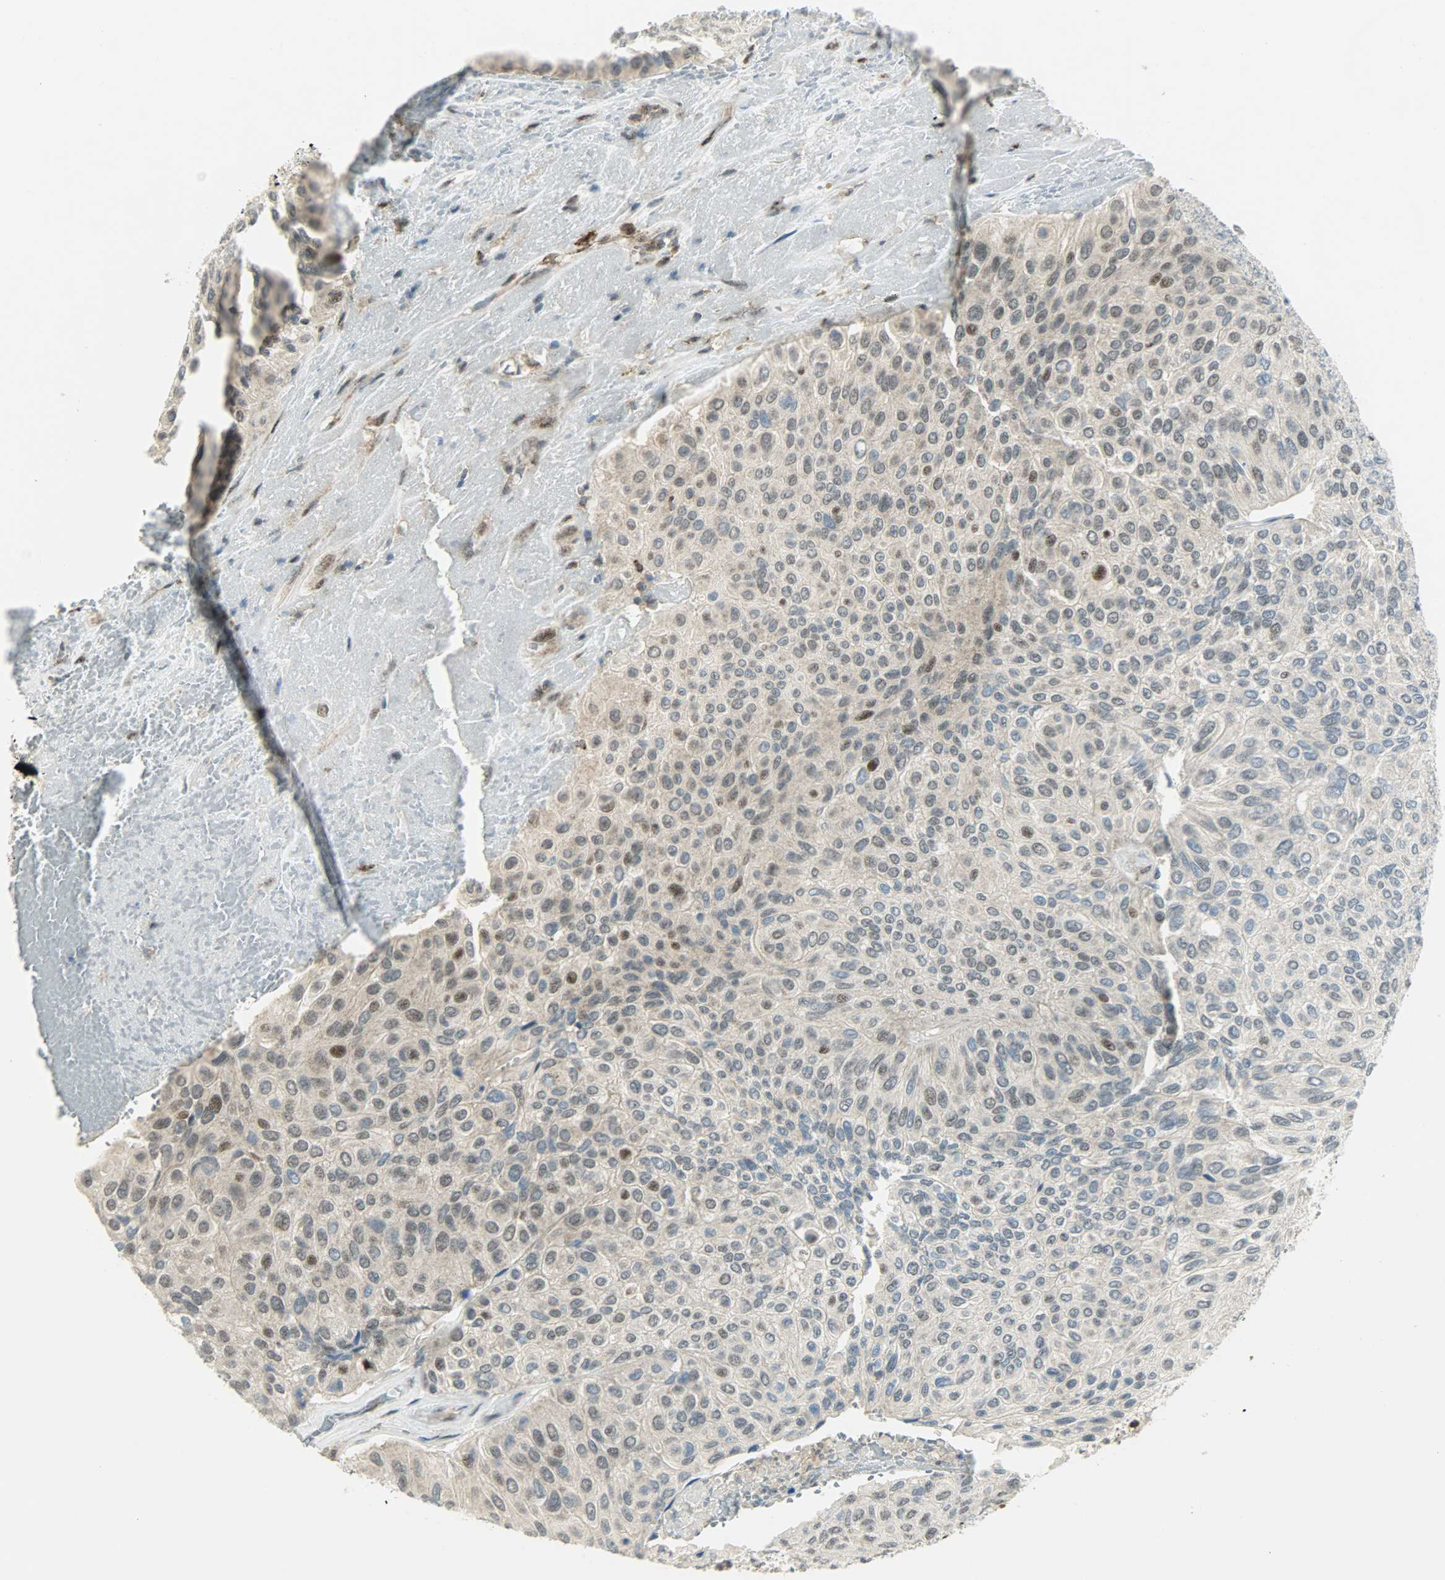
{"staining": {"intensity": "weak", "quantity": "25%-75%", "location": "cytoplasmic/membranous,nuclear"}, "tissue": "urothelial cancer", "cell_type": "Tumor cells", "image_type": "cancer", "snomed": [{"axis": "morphology", "description": "Urothelial carcinoma, High grade"}, {"axis": "topography", "description": "Urinary bladder"}], "caption": "Urothelial cancer tissue reveals weak cytoplasmic/membranous and nuclear expression in approximately 25%-75% of tumor cells", "gene": "IL15", "patient": {"sex": "male", "age": 66}}